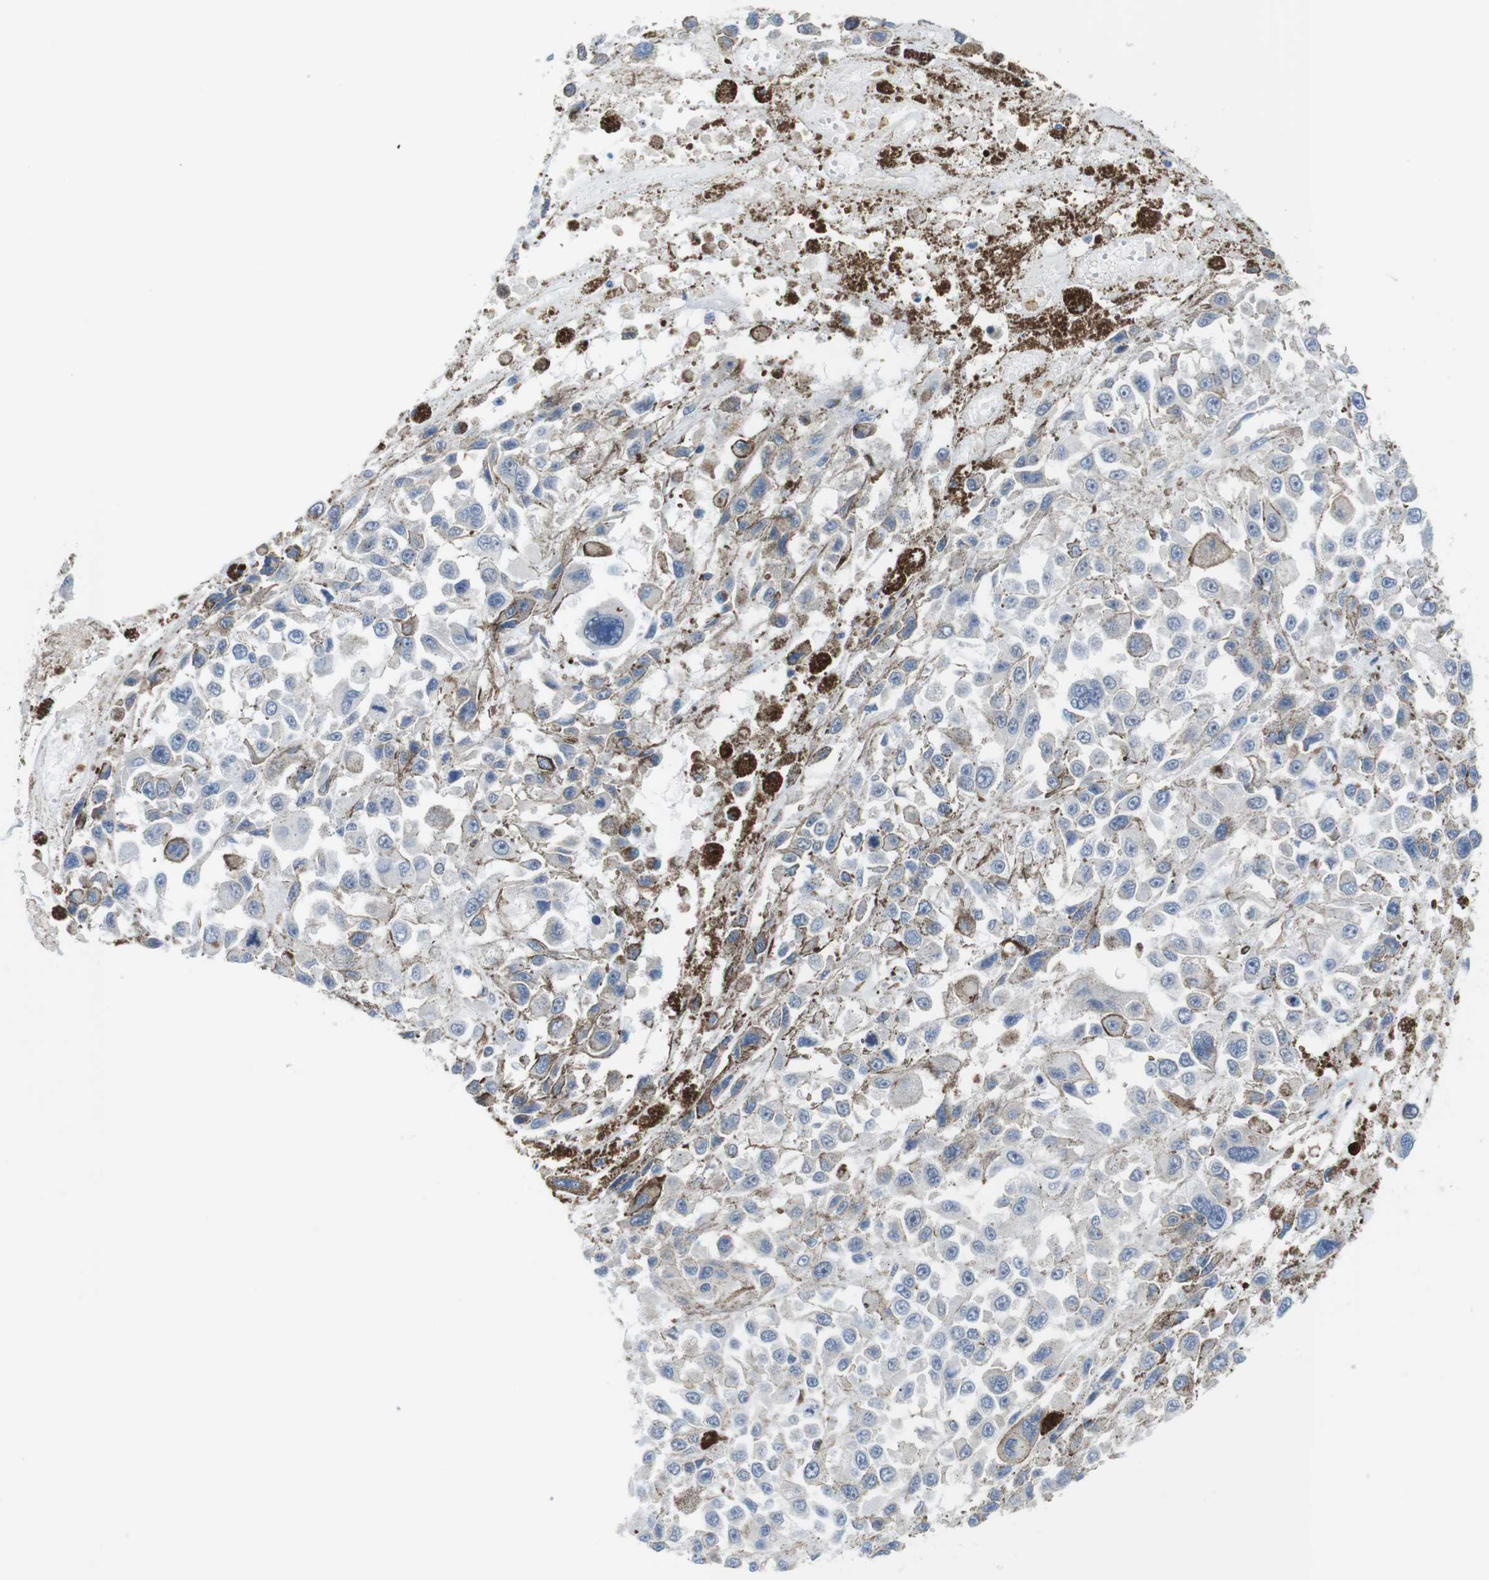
{"staining": {"intensity": "negative", "quantity": "none", "location": "none"}, "tissue": "melanoma", "cell_type": "Tumor cells", "image_type": "cancer", "snomed": [{"axis": "morphology", "description": "Malignant melanoma, Metastatic site"}, {"axis": "topography", "description": "Lymph node"}], "caption": "Tumor cells are negative for protein expression in human melanoma.", "gene": "CDH8", "patient": {"sex": "male", "age": 59}}